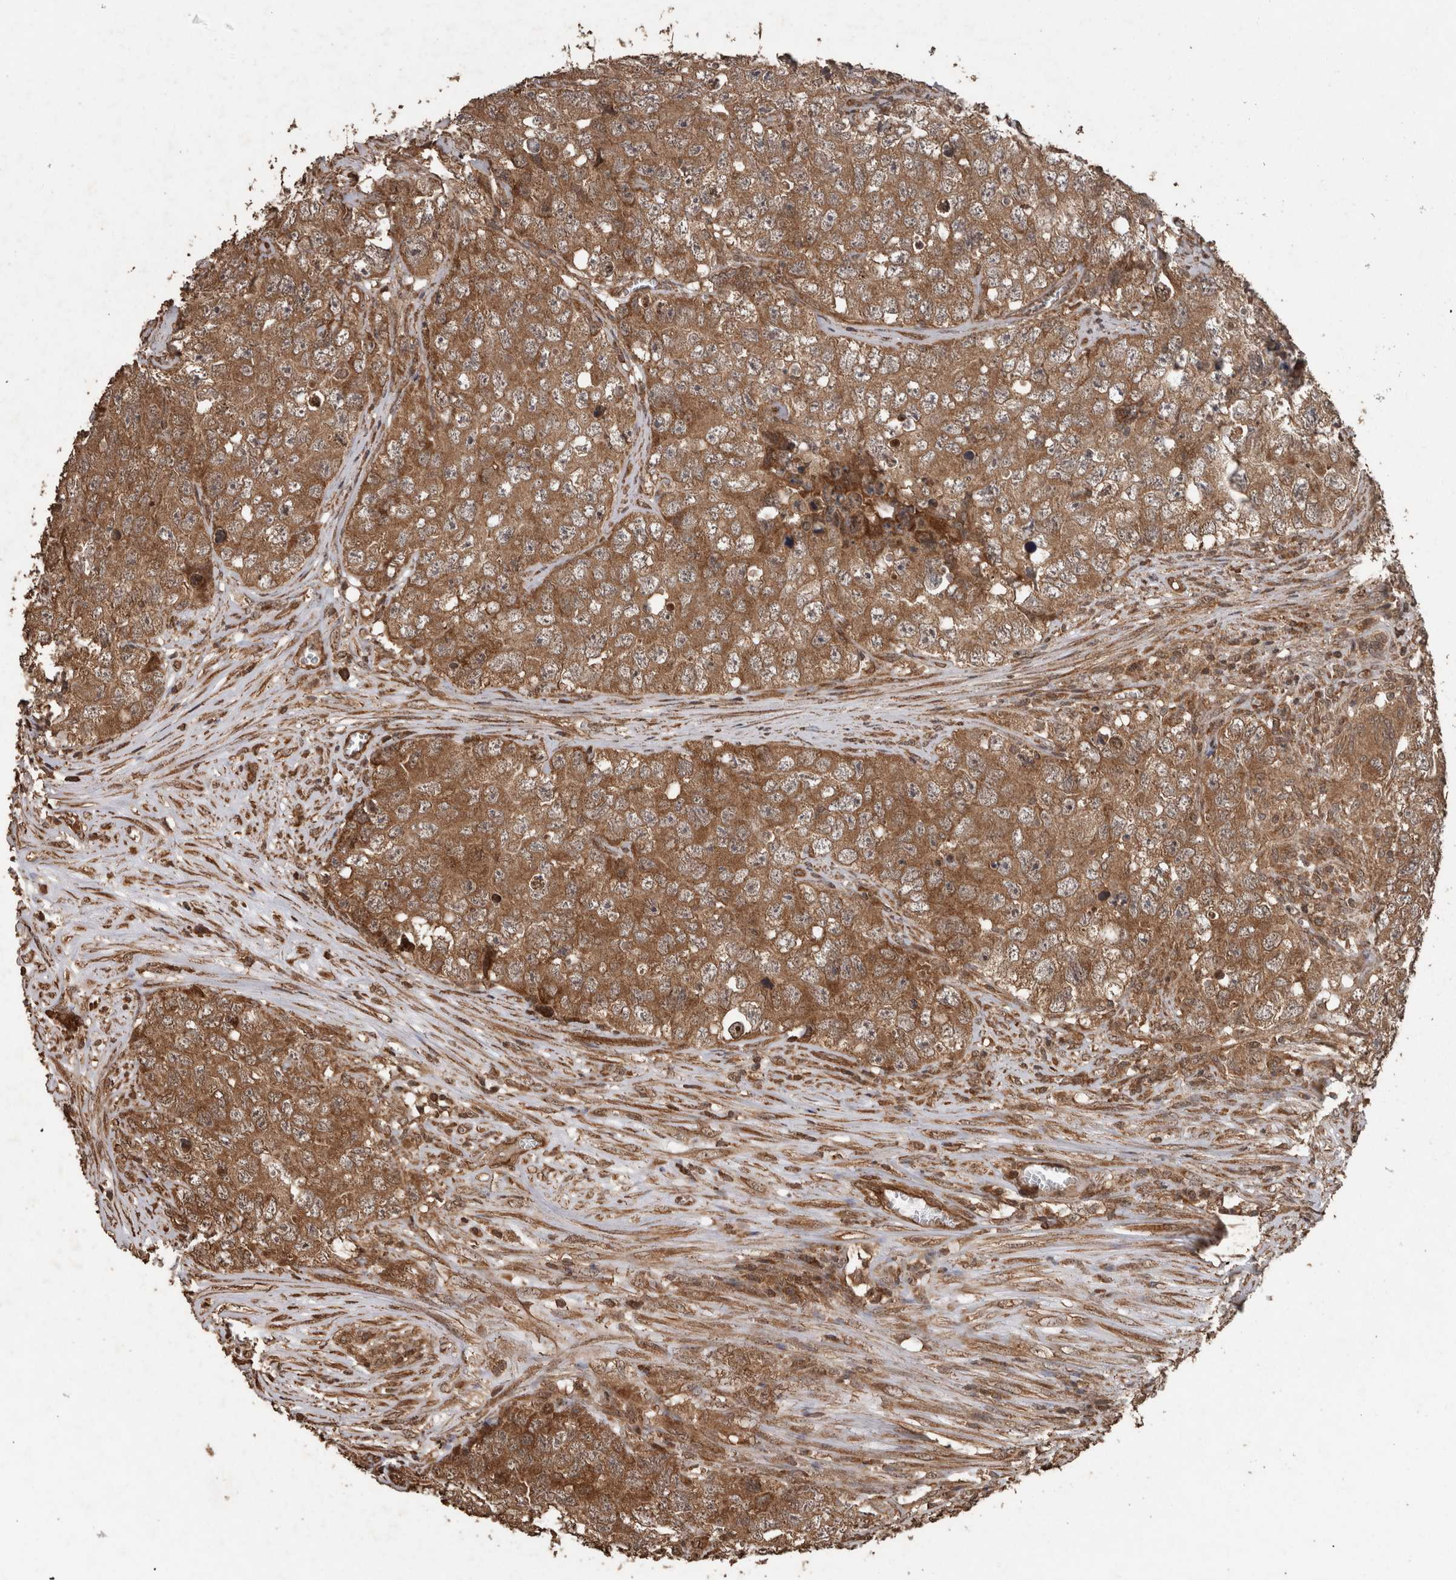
{"staining": {"intensity": "moderate", "quantity": ">75%", "location": "cytoplasmic/membranous"}, "tissue": "testis cancer", "cell_type": "Tumor cells", "image_type": "cancer", "snomed": [{"axis": "morphology", "description": "Seminoma, NOS"}, {"axis": "morphology", "description": "Carcinoma, Embryonal, NOS"}, {"axis": "topography", "description": "Testis"}], "caption": "A photomicrograph of human testis embryonal carcinoma stained for a protein reveals moderate cytoplasmic/membranous brown staining in tumor cells. (DAB = brown stain, brightfield microscopy at high magnification).", "gene": "PINK1", "patient": {"sex": "male", "age": 43}}